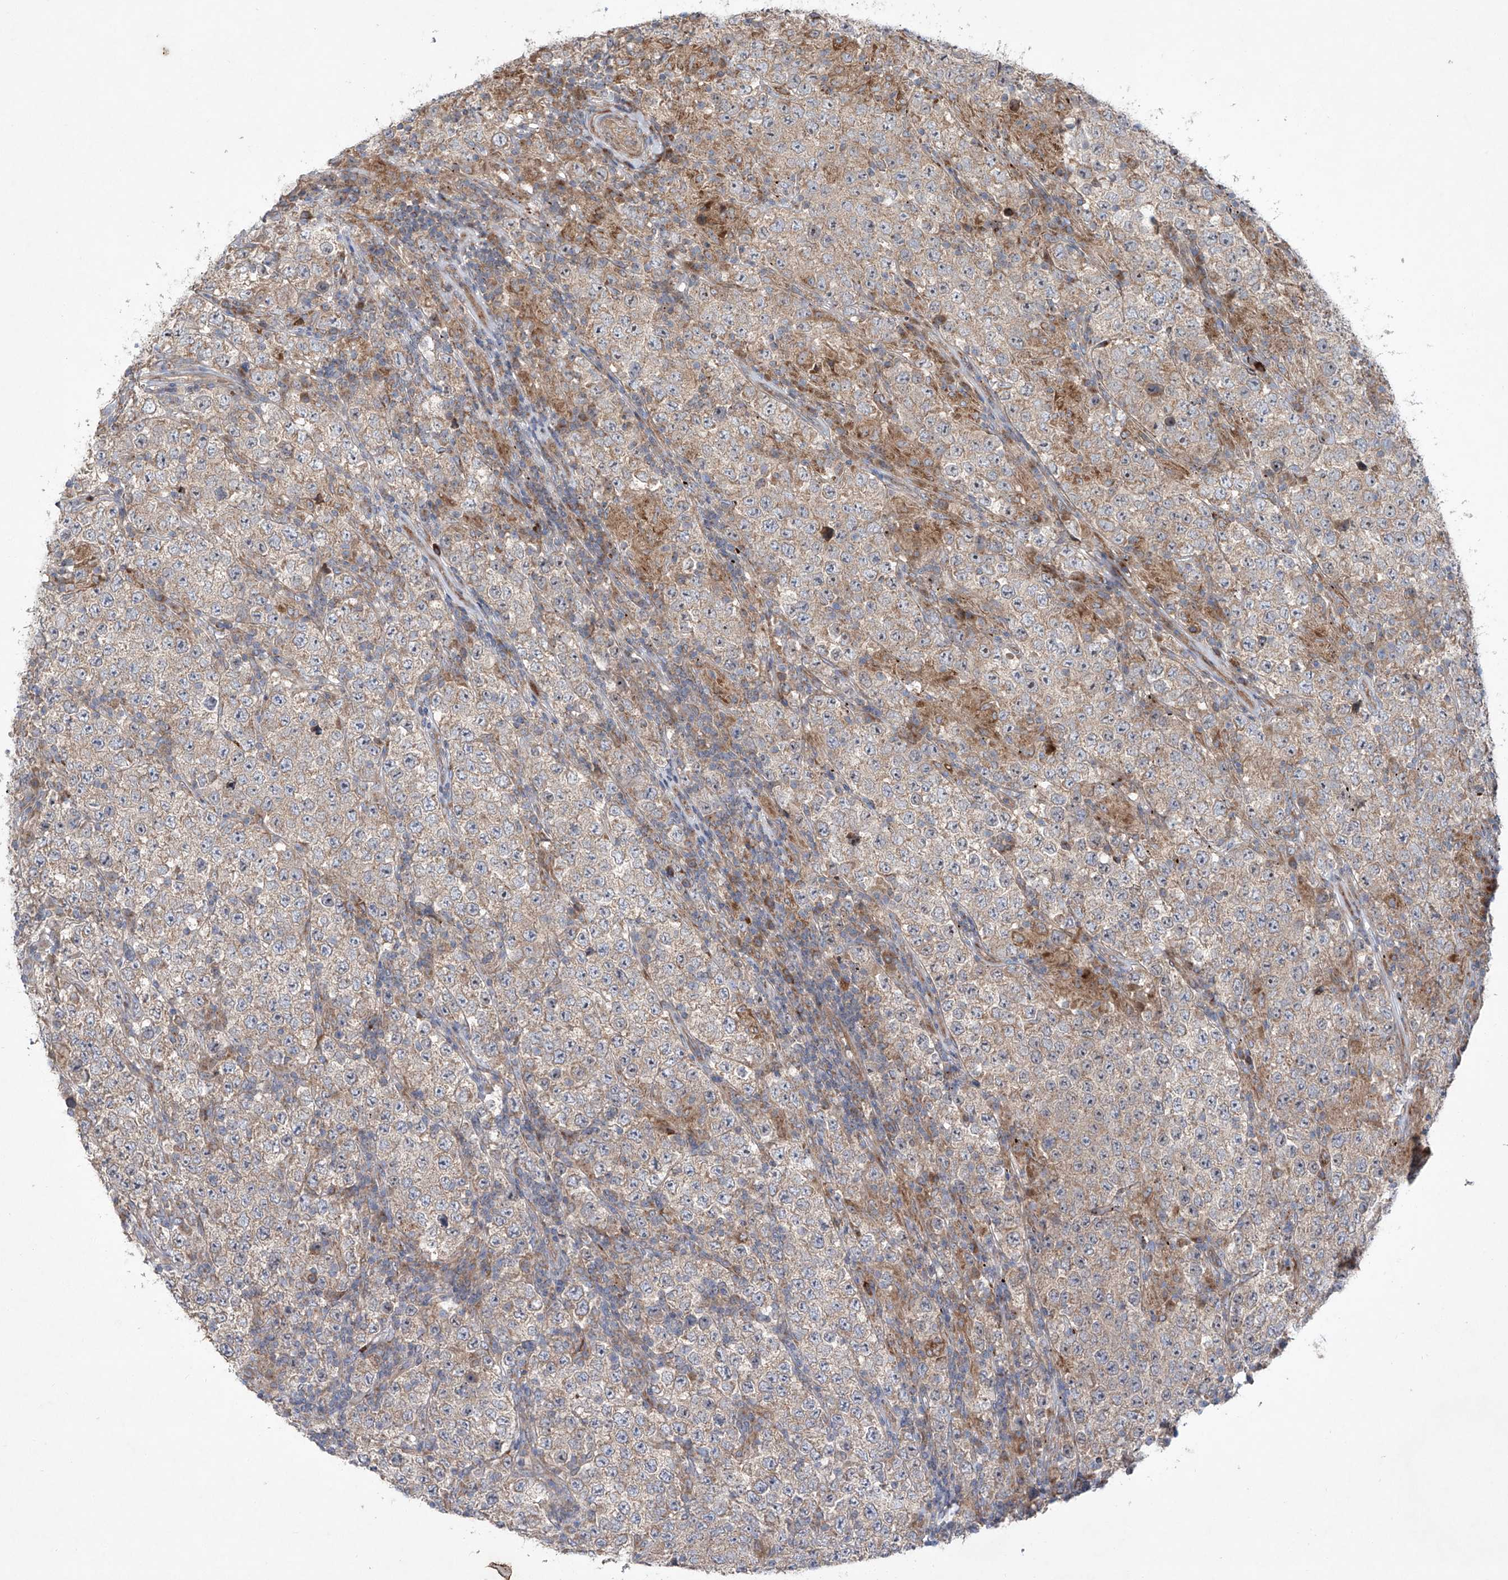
{"staining": {"intensity": "weak", "quantity": "25%-75%", "location": "cytoplasmic/membranous"}, "tissue": "testis cancer", "cell_type": "Tumor cells", "image_type": "cancer", "snomed": [{"axis": "morphology", "description": "Normal tissue, NOS"}, {"axis": "morphology", "description": "Urothelial carcinoma, High grade"}, {"axis": "morphology", "description": "Seminoma, NOS"}, {"axis": "morphology", "description": "Carcinoma, Embryonal, NOS"}, {"axis": "topography", "description": "Urinary bladder"}, {"axis": "topography", "description": "Testis"}], "caption": "Protein expression analysis of testis cancer (urothelial carcinoma (high-grade)) demonstrates weak cytoplasmic/membranous positivity in about 25%-75% of tumor cells.", "gene": "KLC4", "patient": {"sex": "male", "age": 41}}